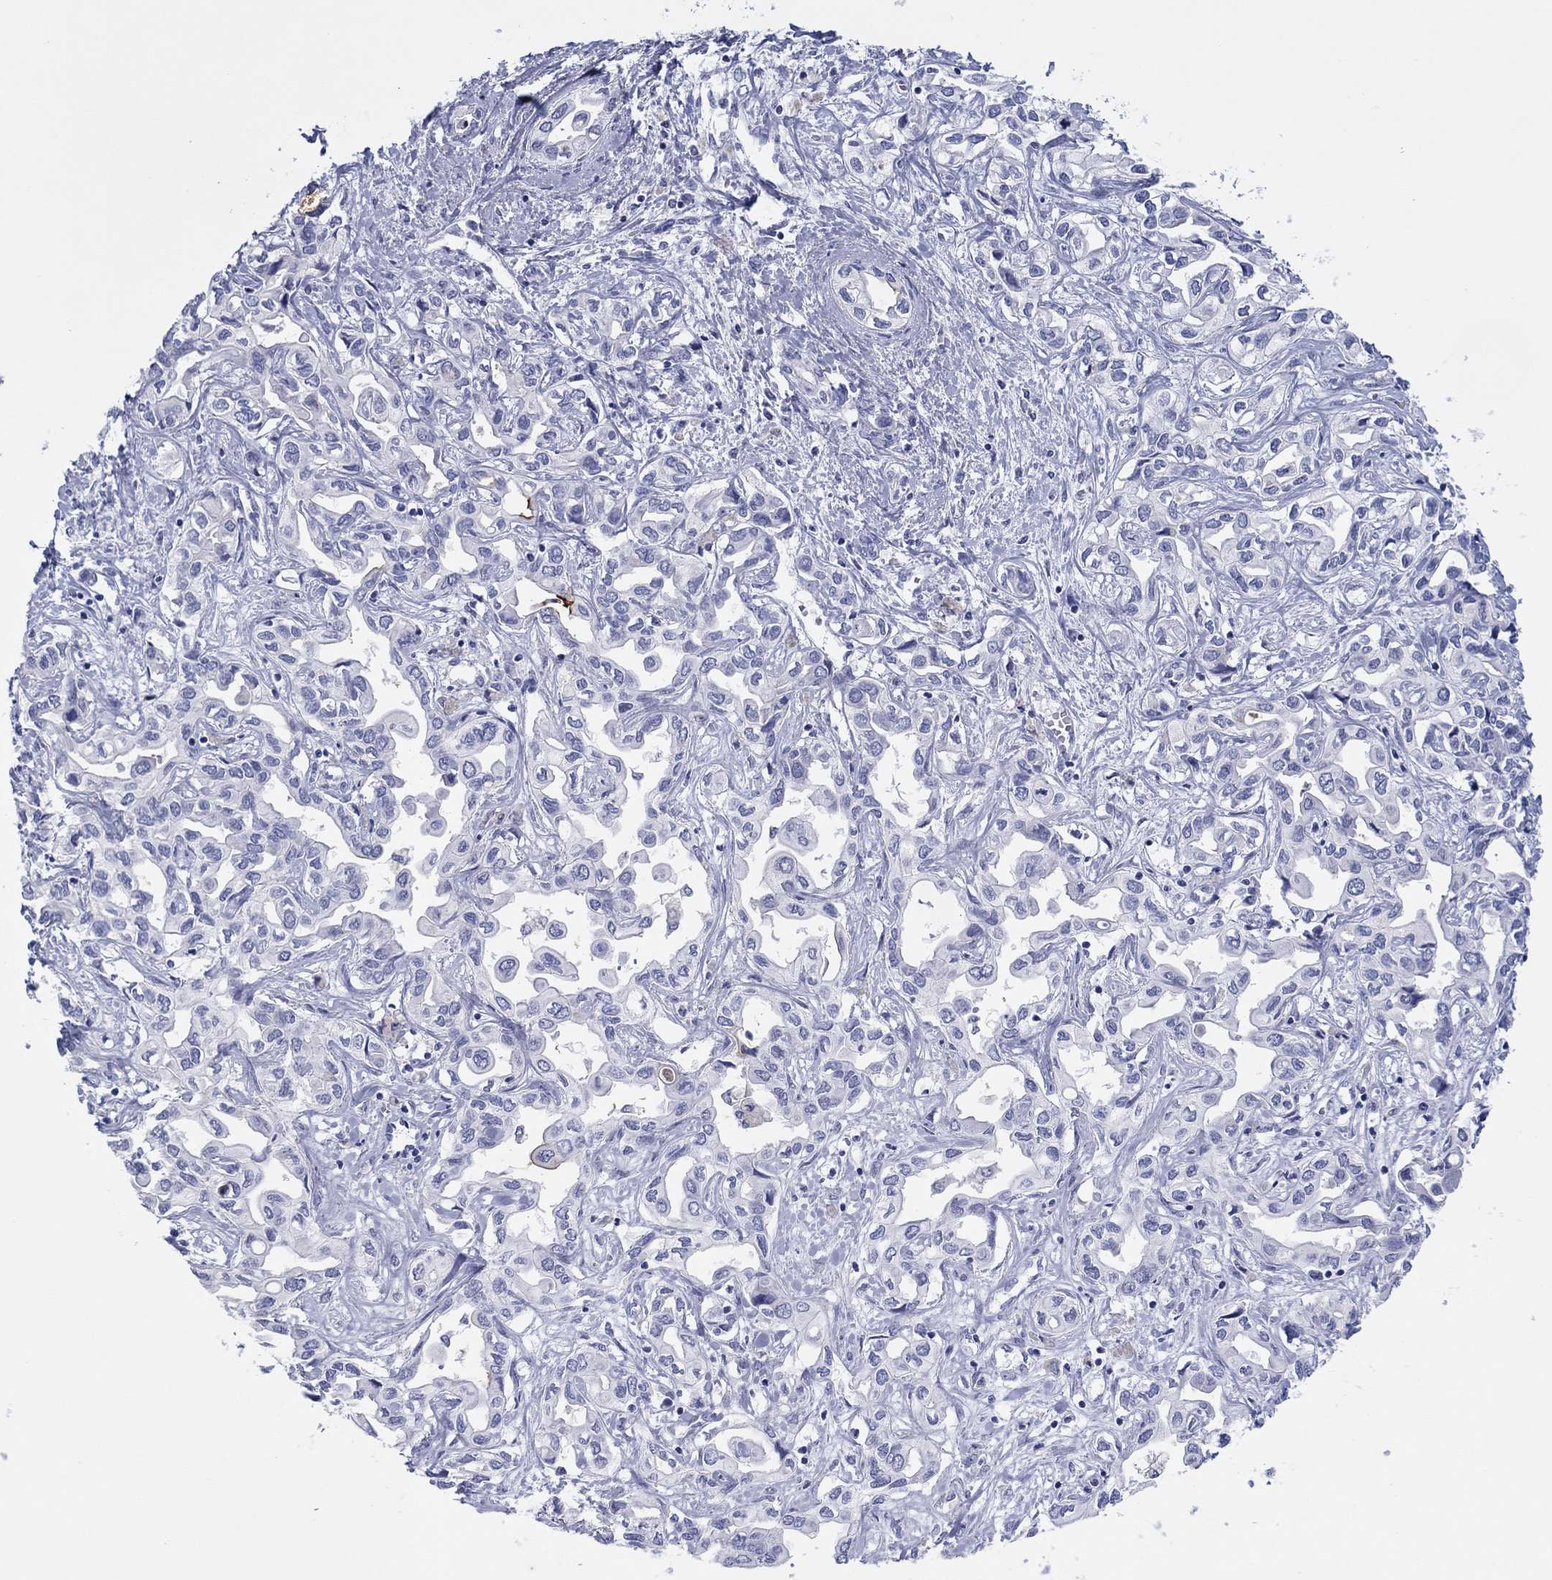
{"staining": {"intensity": "negative", "quantity": "none", "location": "none"}, "tissue": "liver cancer", "cell_type": "Tumor cells", "image_type": "cancer", "snomed": [{"axis": "morphology", "description": "Cholangiocarcinoma"}, {"axis": "topography", "description": "Liver"}], "caption": "Tumor cells are negative for brown protein staining in liver cholangiocarcinoma.", "gene": "ERICH3", "patient": {"sex": "female", "age": 64}}